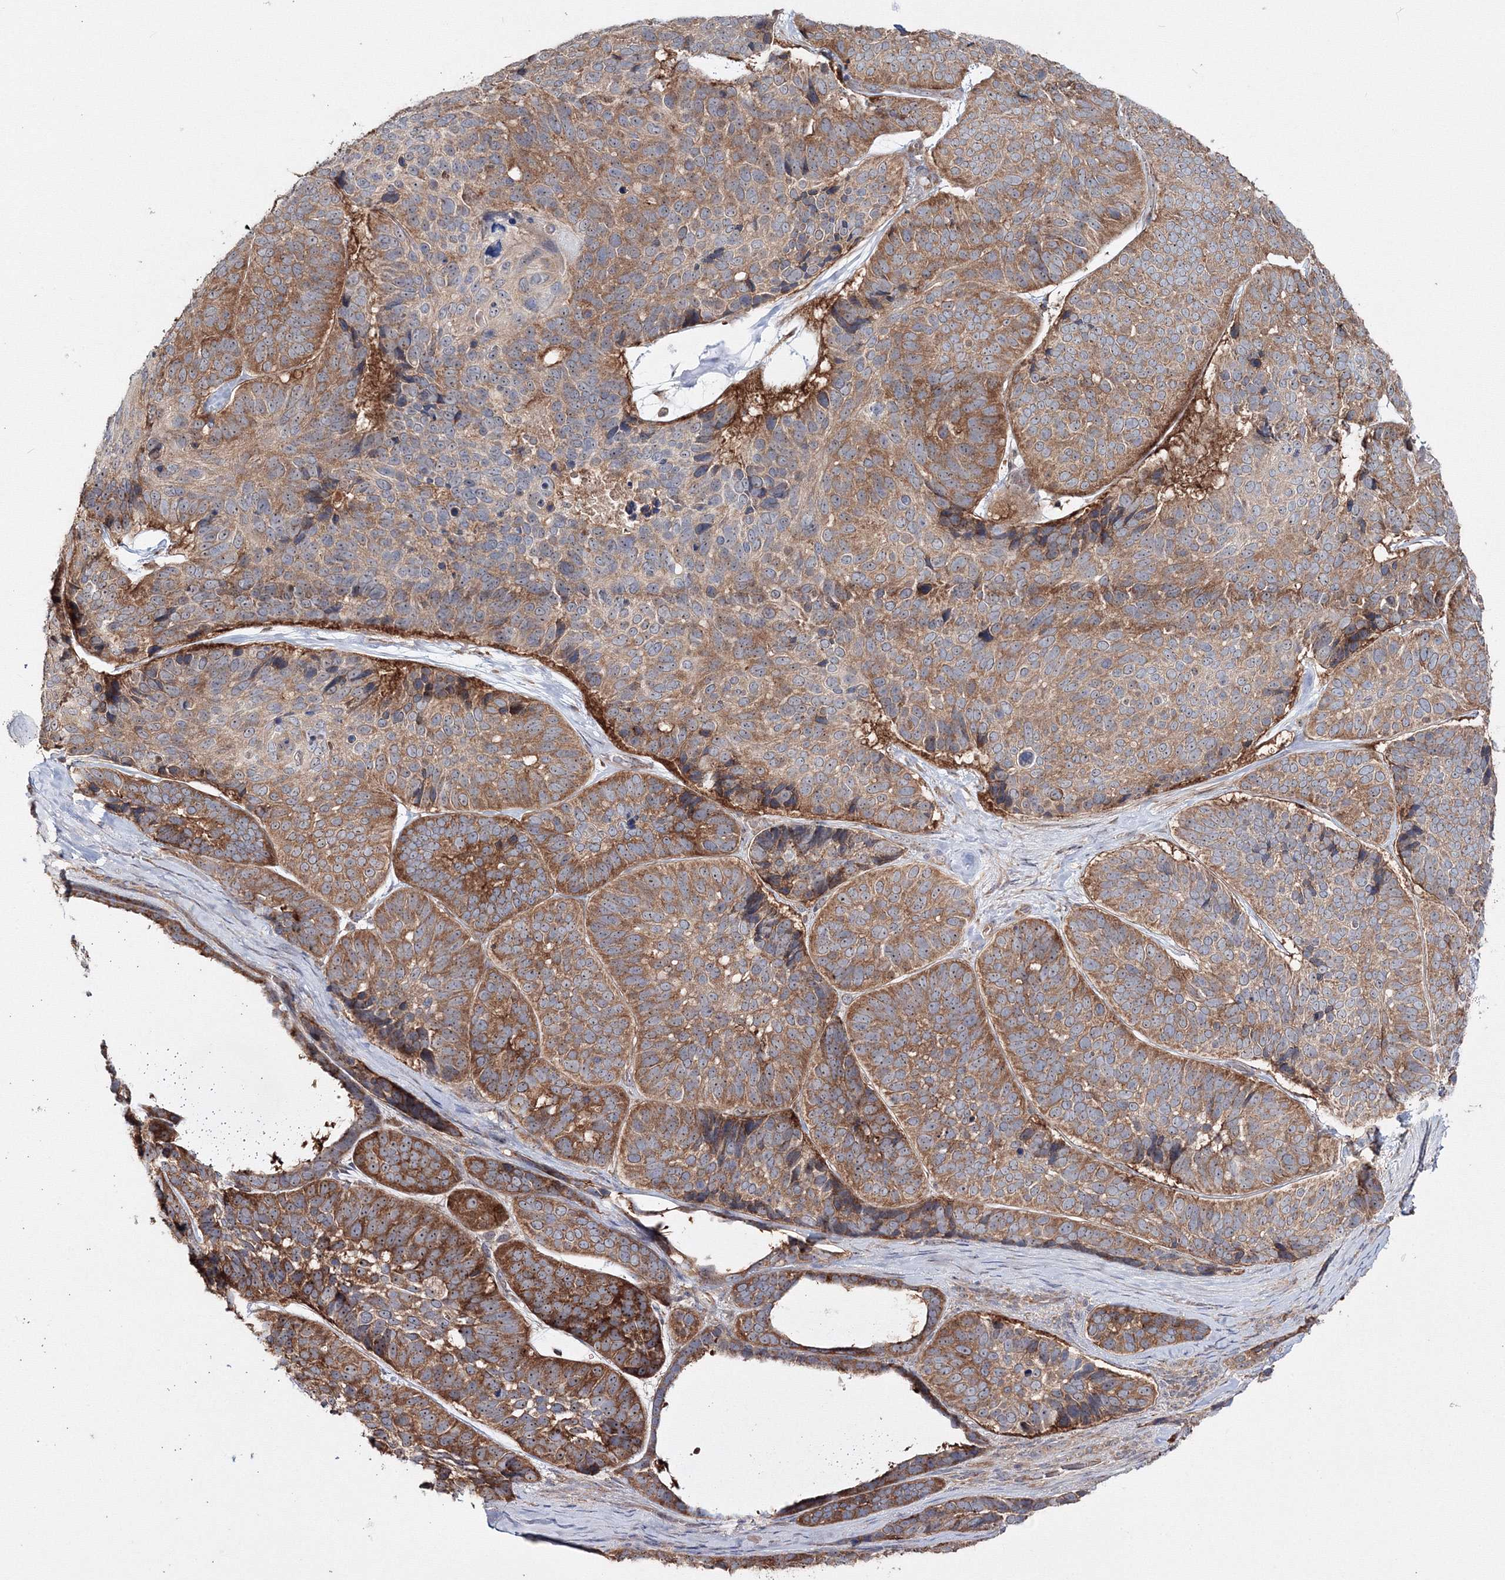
{"staining": {"intensity": "strong", "quantity": "25%-75%", "location": "cytoplasmic/membranous"}, "tissue": "skin cancer", "cell_type": "Tumor cells", "image_type": "cancer", "snomed": [{"axis": "morphology", "description": "Basal cell carcinoma"}, {"axis": "topography", "description": "Skin"}], "caption": "Strong cytoplasmic/membranous staining is present in about 25%-75% of tumor cells in skin cancer.", "gene": "PEX13", "patient": {"sex": "male", "age": 62}}